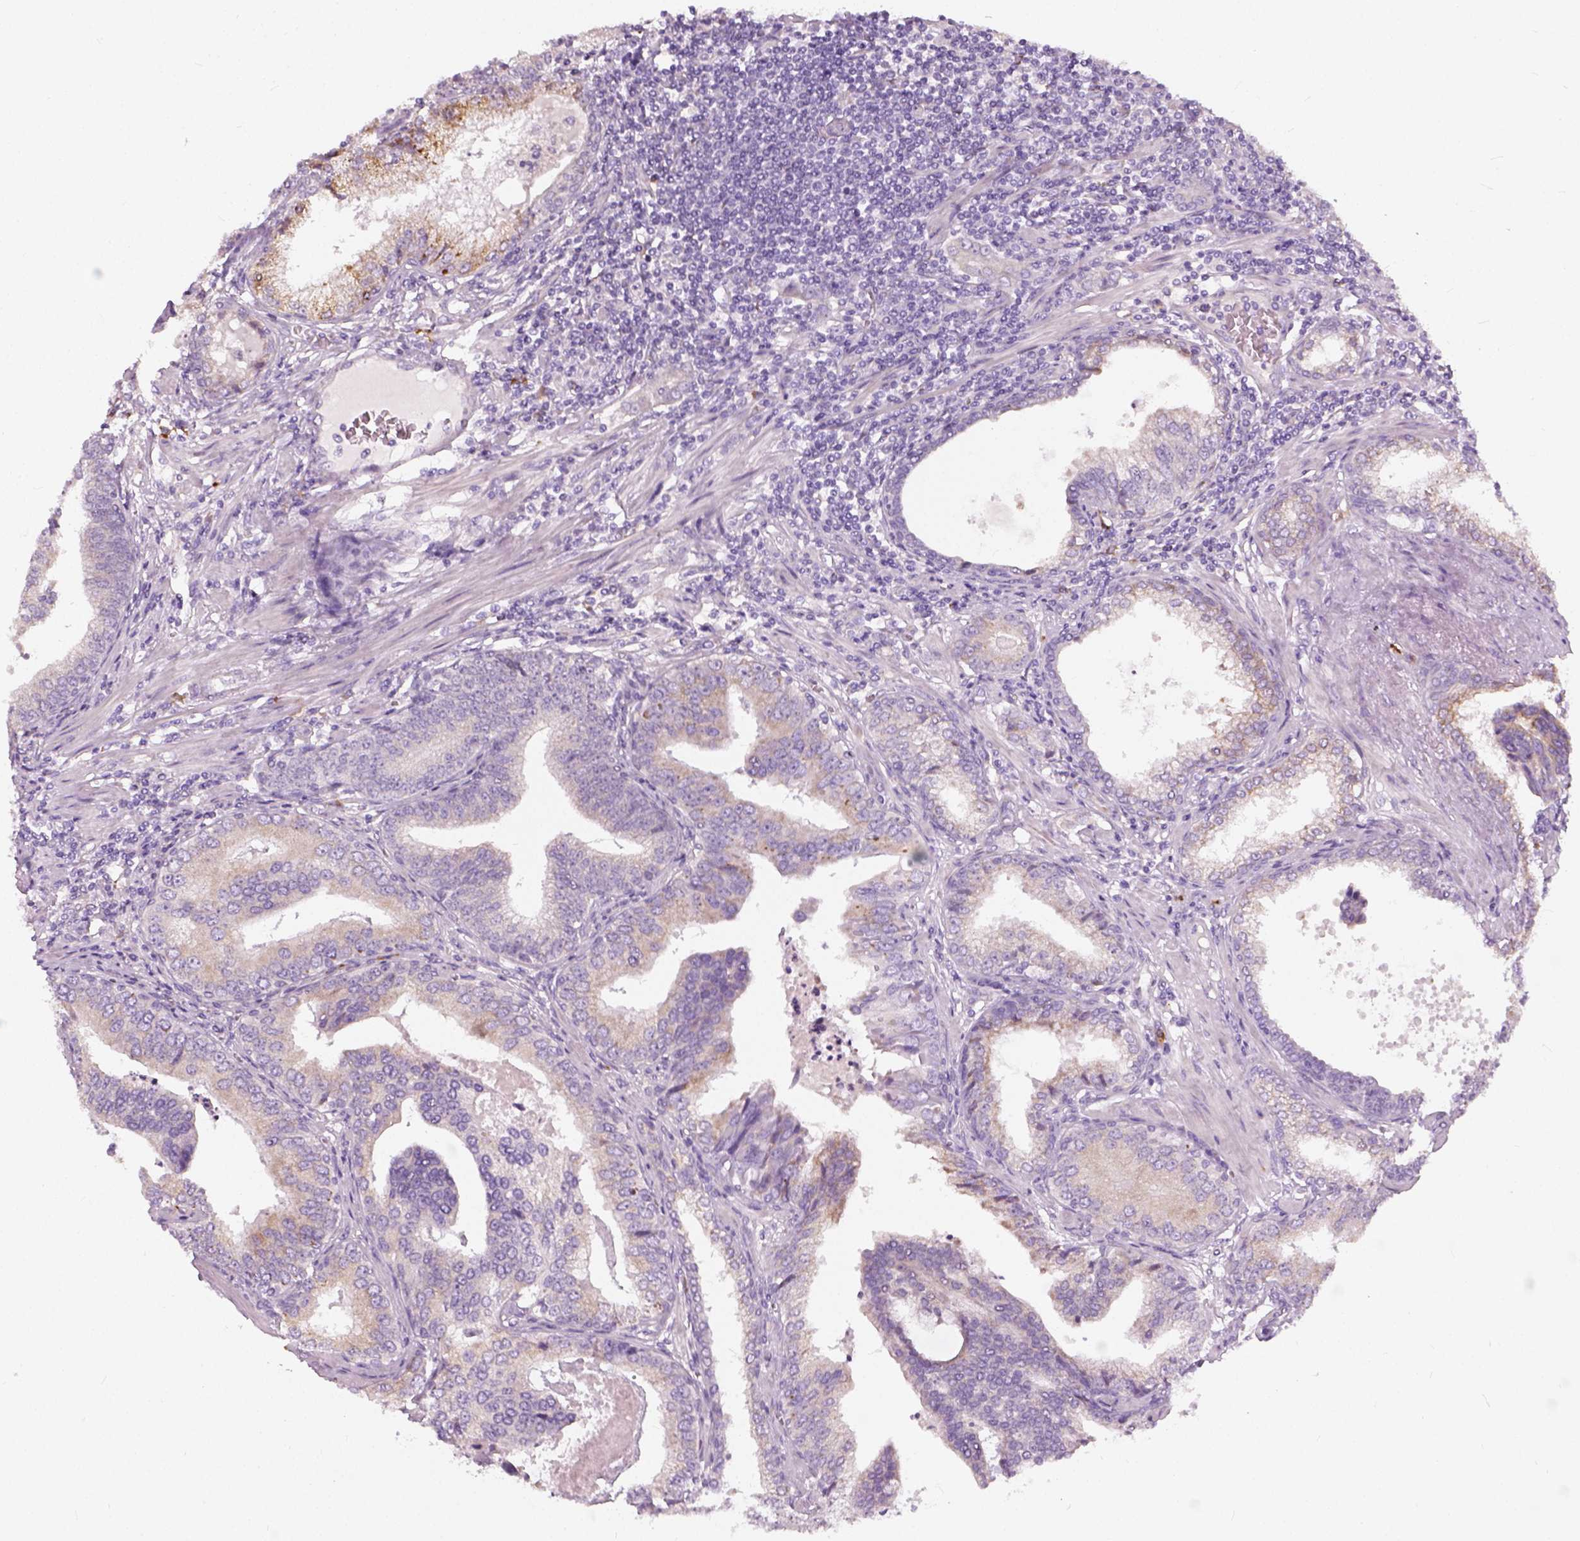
{"staining": {"intensity": "negative", "quantity": "none", "location": "none"}, "tissue": "prostate cancer", "cell_type": "Tumor cells", "image_type": "cancer", "snomed": [{"axis": "morphology", "description": "Adenocarcinoma, NOS"}, {"axis": "topography", "description": "Prostate"}], "caption": "A high-resolution micrograph shows IHC staining of prostate cancer (adenocarcinoma), which demonstrates no significant positivity in tumor cells. Nuclei are stained in blue.", "gene": "TRIM72", "patient": {"sex": "male", "age": 64}}